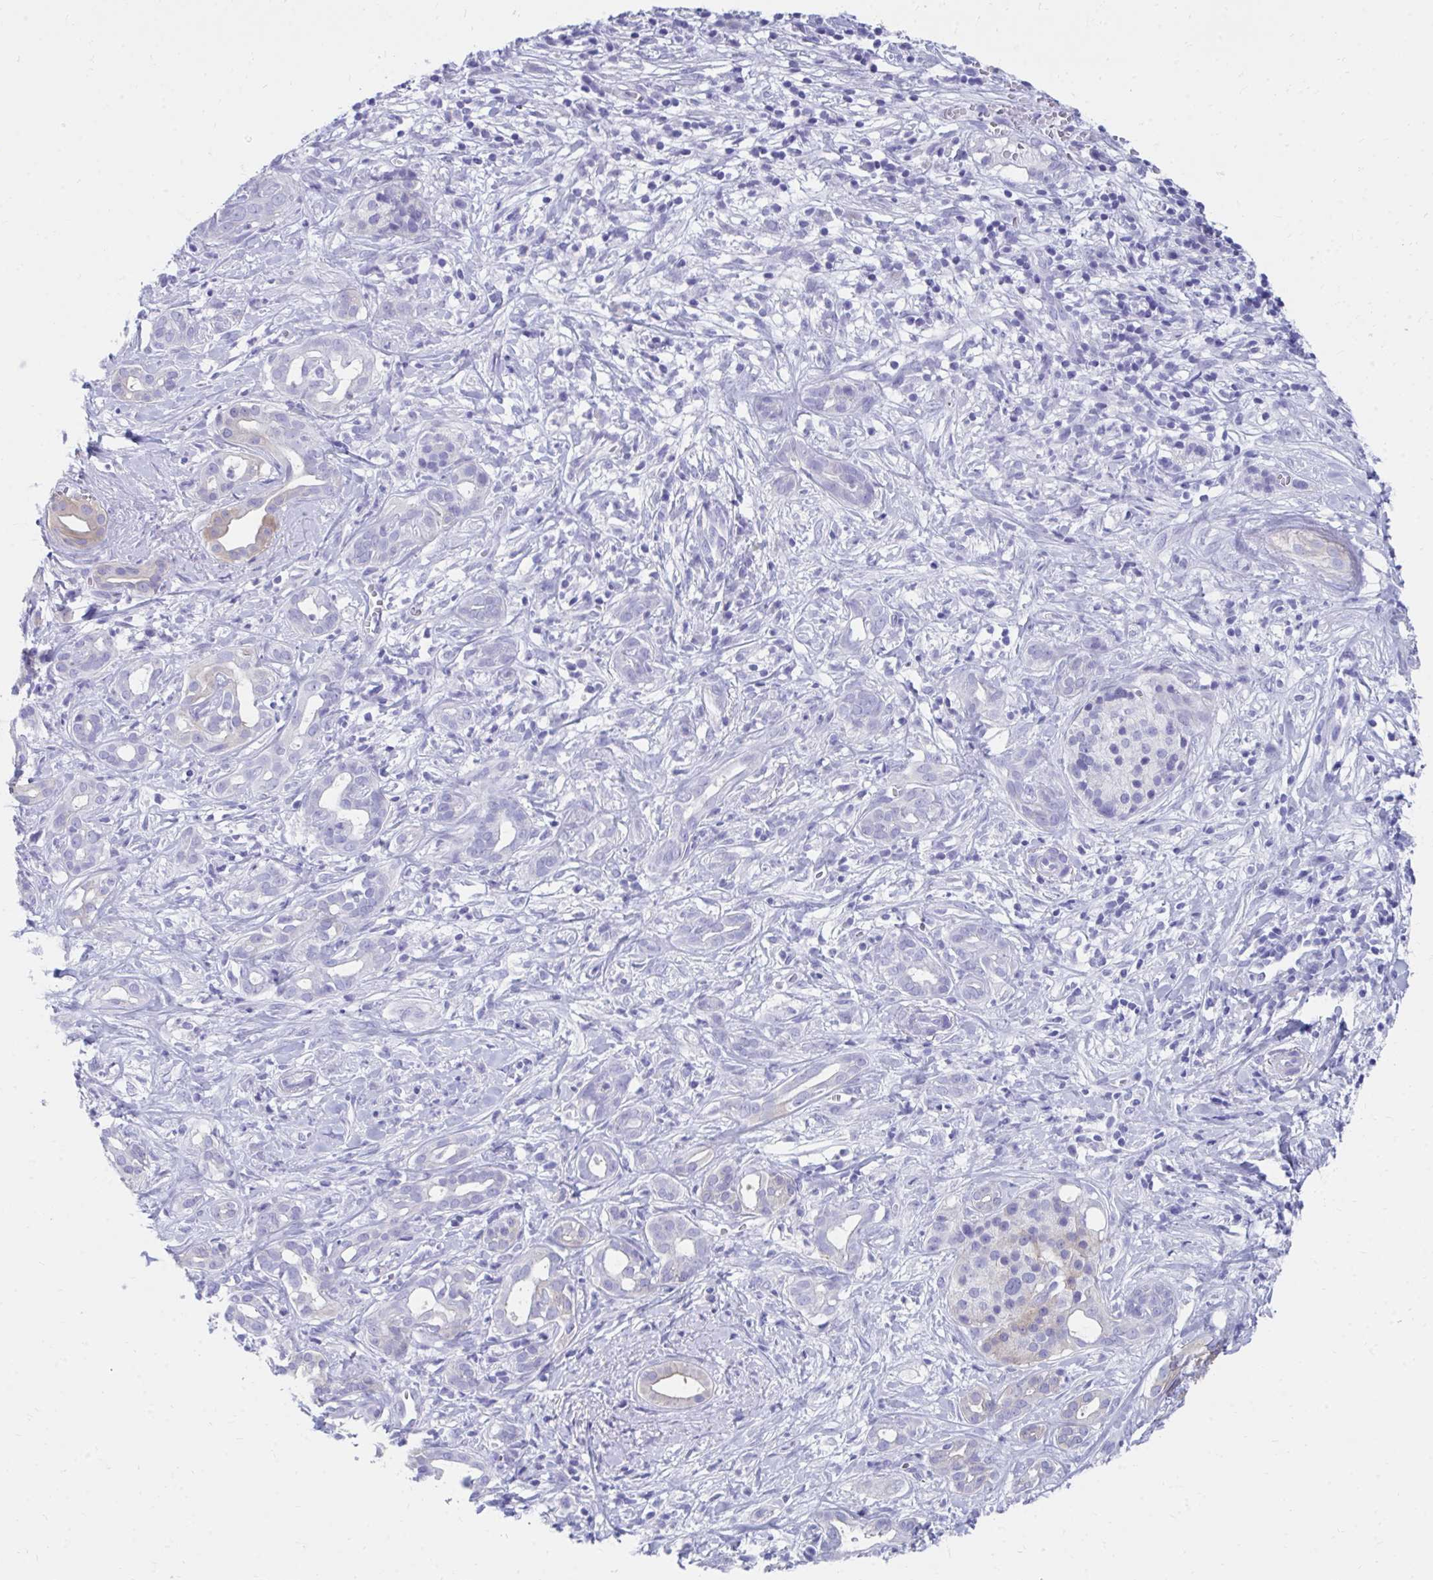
{"staining": {"intensity": "negative", "quantity": "none", "location": "none"}, "tissue": "pancreatic cancer", "cell_type": "Tumor cells", "image_type": "cancer", "snomed": [{"axis": "morphology", "description": "Adenocarcinoma, NOS"}, {"axis": "topography", "description": "Pancreas"}], "caption": "Protein analysis of pancreatic cancer reveals no significant positivity in tumor cells.", "gene": "HGD", "patient": {"sex": "male", "age": 61}}